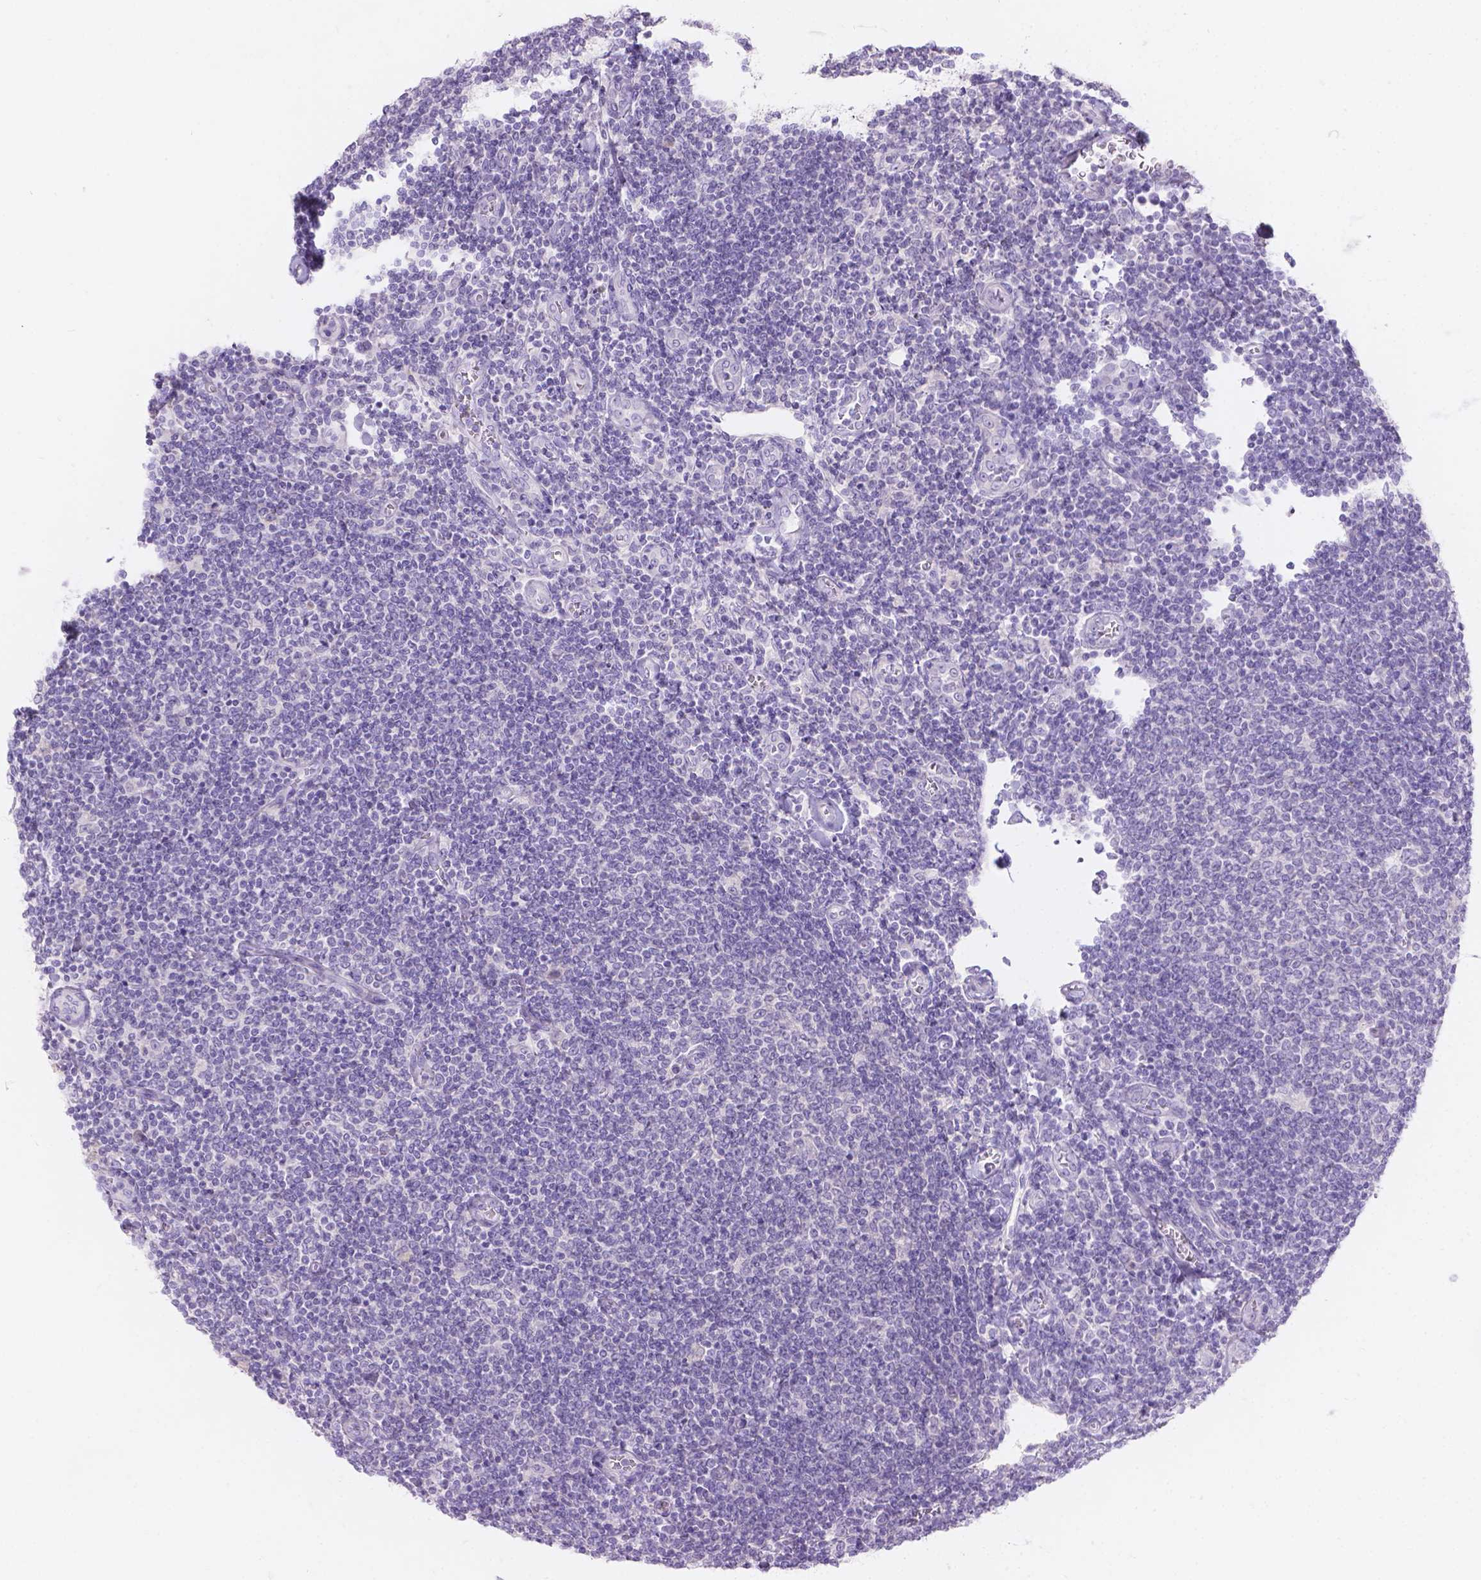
{"staining": {"intensity": "negative", "quantity": "none", "location": "none"}, "tissue": "lymphoma", "cell_type": "Tumor cells", "image_type": "cancer", "snomed": [{"axis": "morphology", "description": "Malignant lymphoma, non-Hodgkin's type, Low grade"}, {"axis": "topography", "description": "Lymph node"}], "caption": "DAB (3,3'-diaminobenzidine) immunohistochemical staining of lymphoma displays no significant staining in tumor cells.", "gene": "GAL3ST2", "patient": {"sex": "male", "age": 52}}